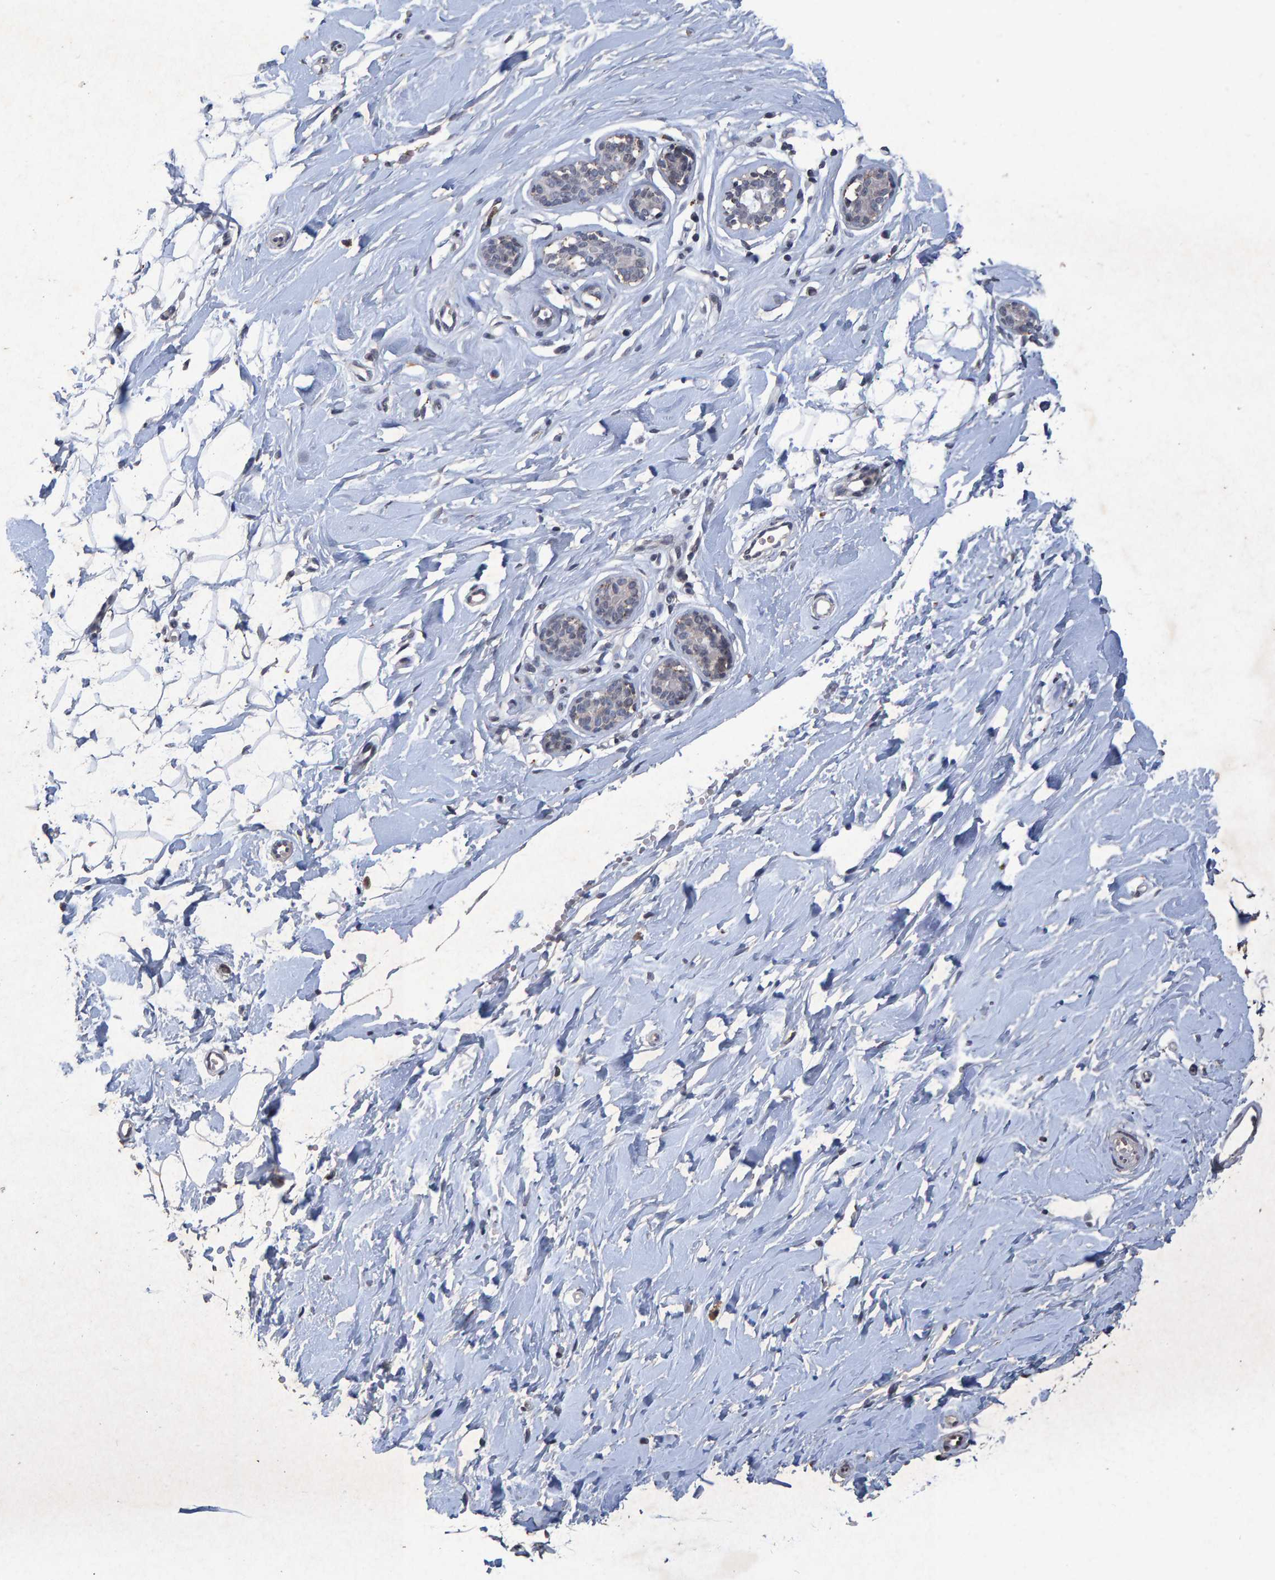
{"staining": {"intensity": "negative", "quantity": "none", "location": "none"}, "tissue": "breast", "cell_type": "Adipocytes", "image_type": "normal", "snomed": [{"axis": "morphology", "description": "Normal tissue, NOS"}, {"axis": "topography", "description": "Breast"}], "caption": "This is an immunohistochemistry histopathology image of unremarkable breast. There is no positivity in adipocytes.", "gene": "GALC", "patient": {"sex": "female", "age": 23}}